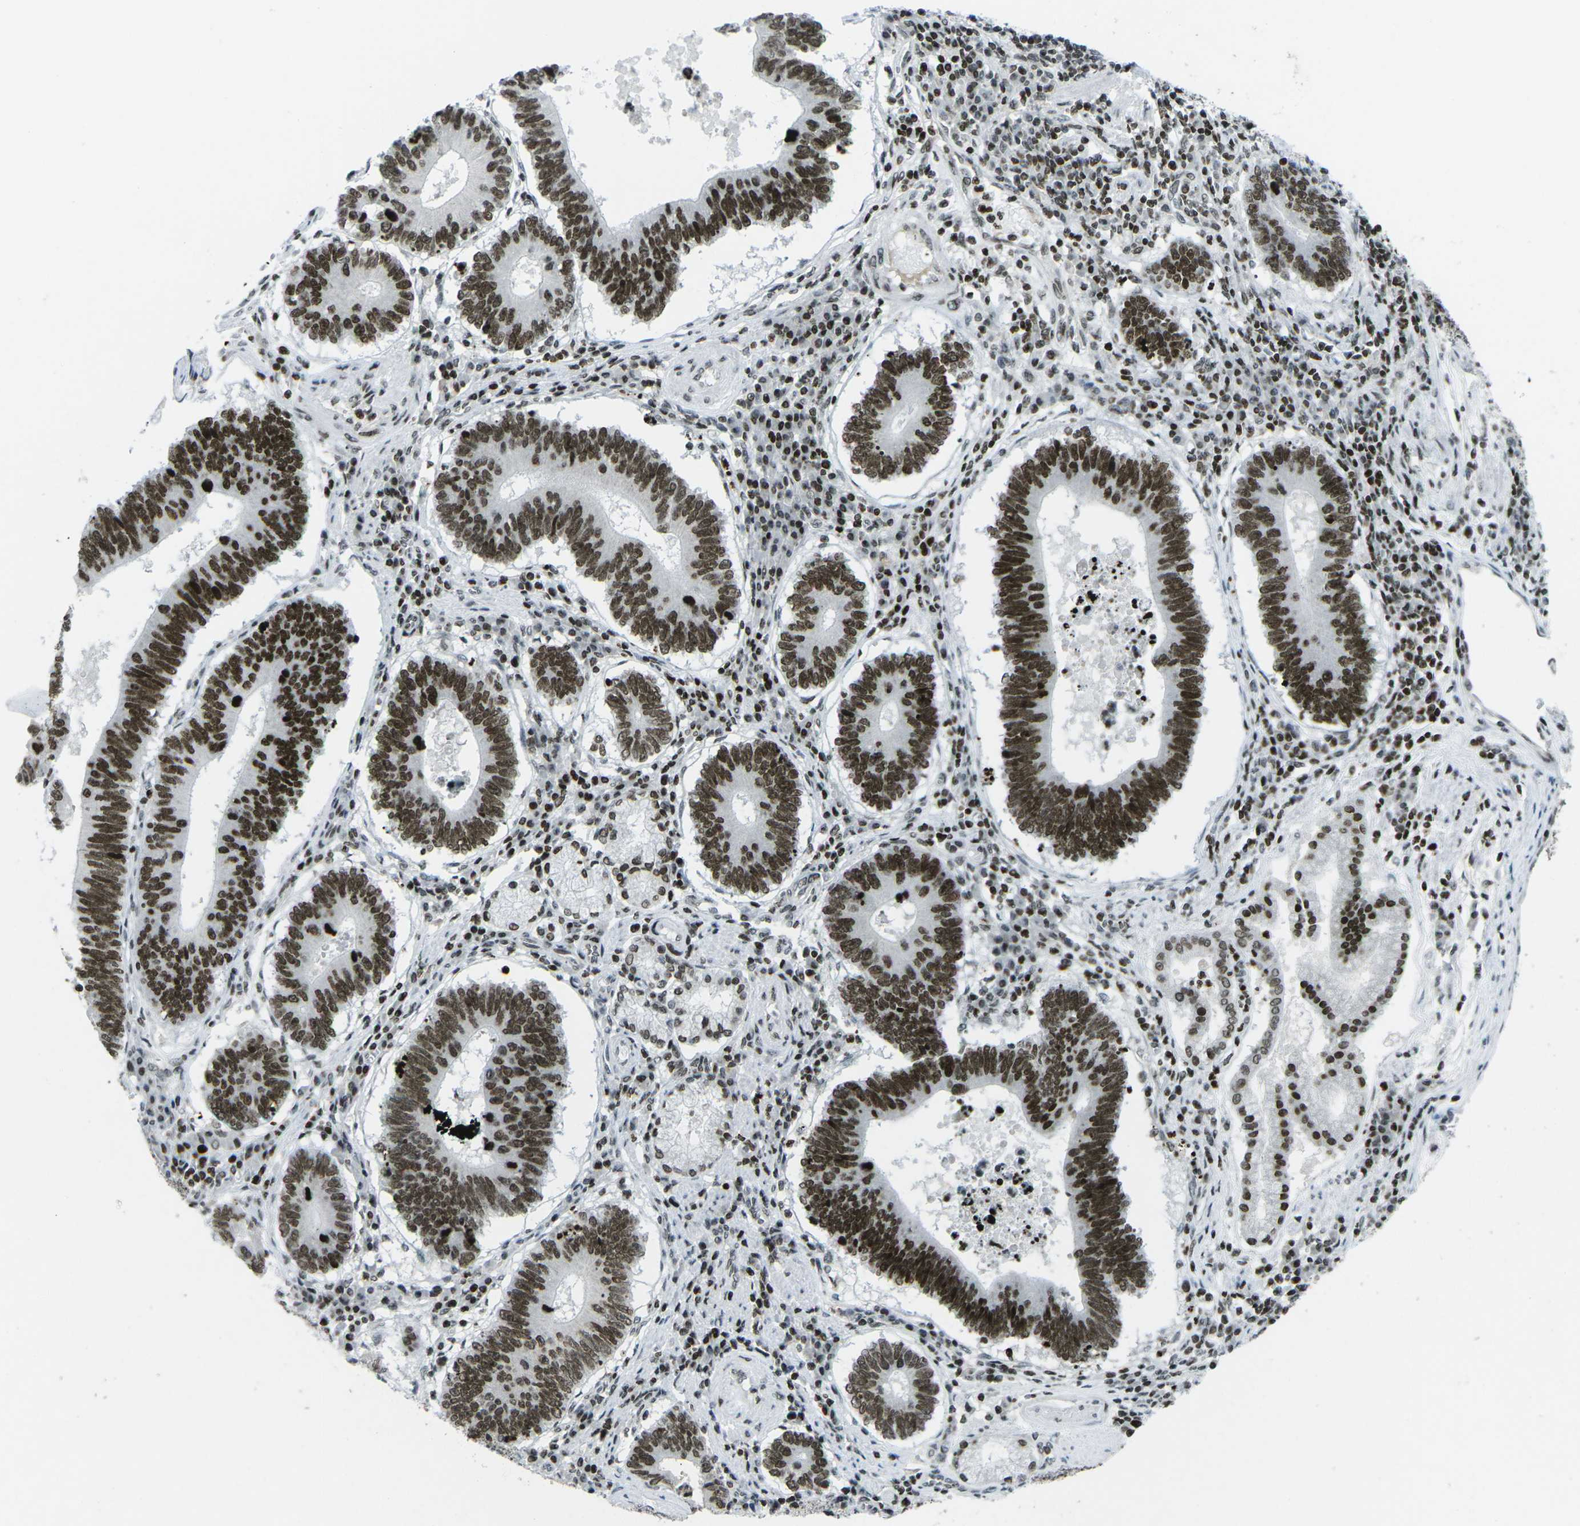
{"staining": {"intensity": "strong", "quantity": ">75%", "location": "nuclear"}, "tissue": "stomach cancer", "cell_type": "Tumor cells", "image_type": "cancer", "snomed": [{"axis": "morphology", "description": "Adenocarcinoma, NOS"}, {"axis": "topography", "description": "Stomach"}], "caption": "This is an image of immunohistochemistry (IHC) staining of stomach adenocarcinoma, which shows strong positivity in the nuclear of tumor cells.", "gene": "EME1", "patient": {"sex": "male", "age": 59}}